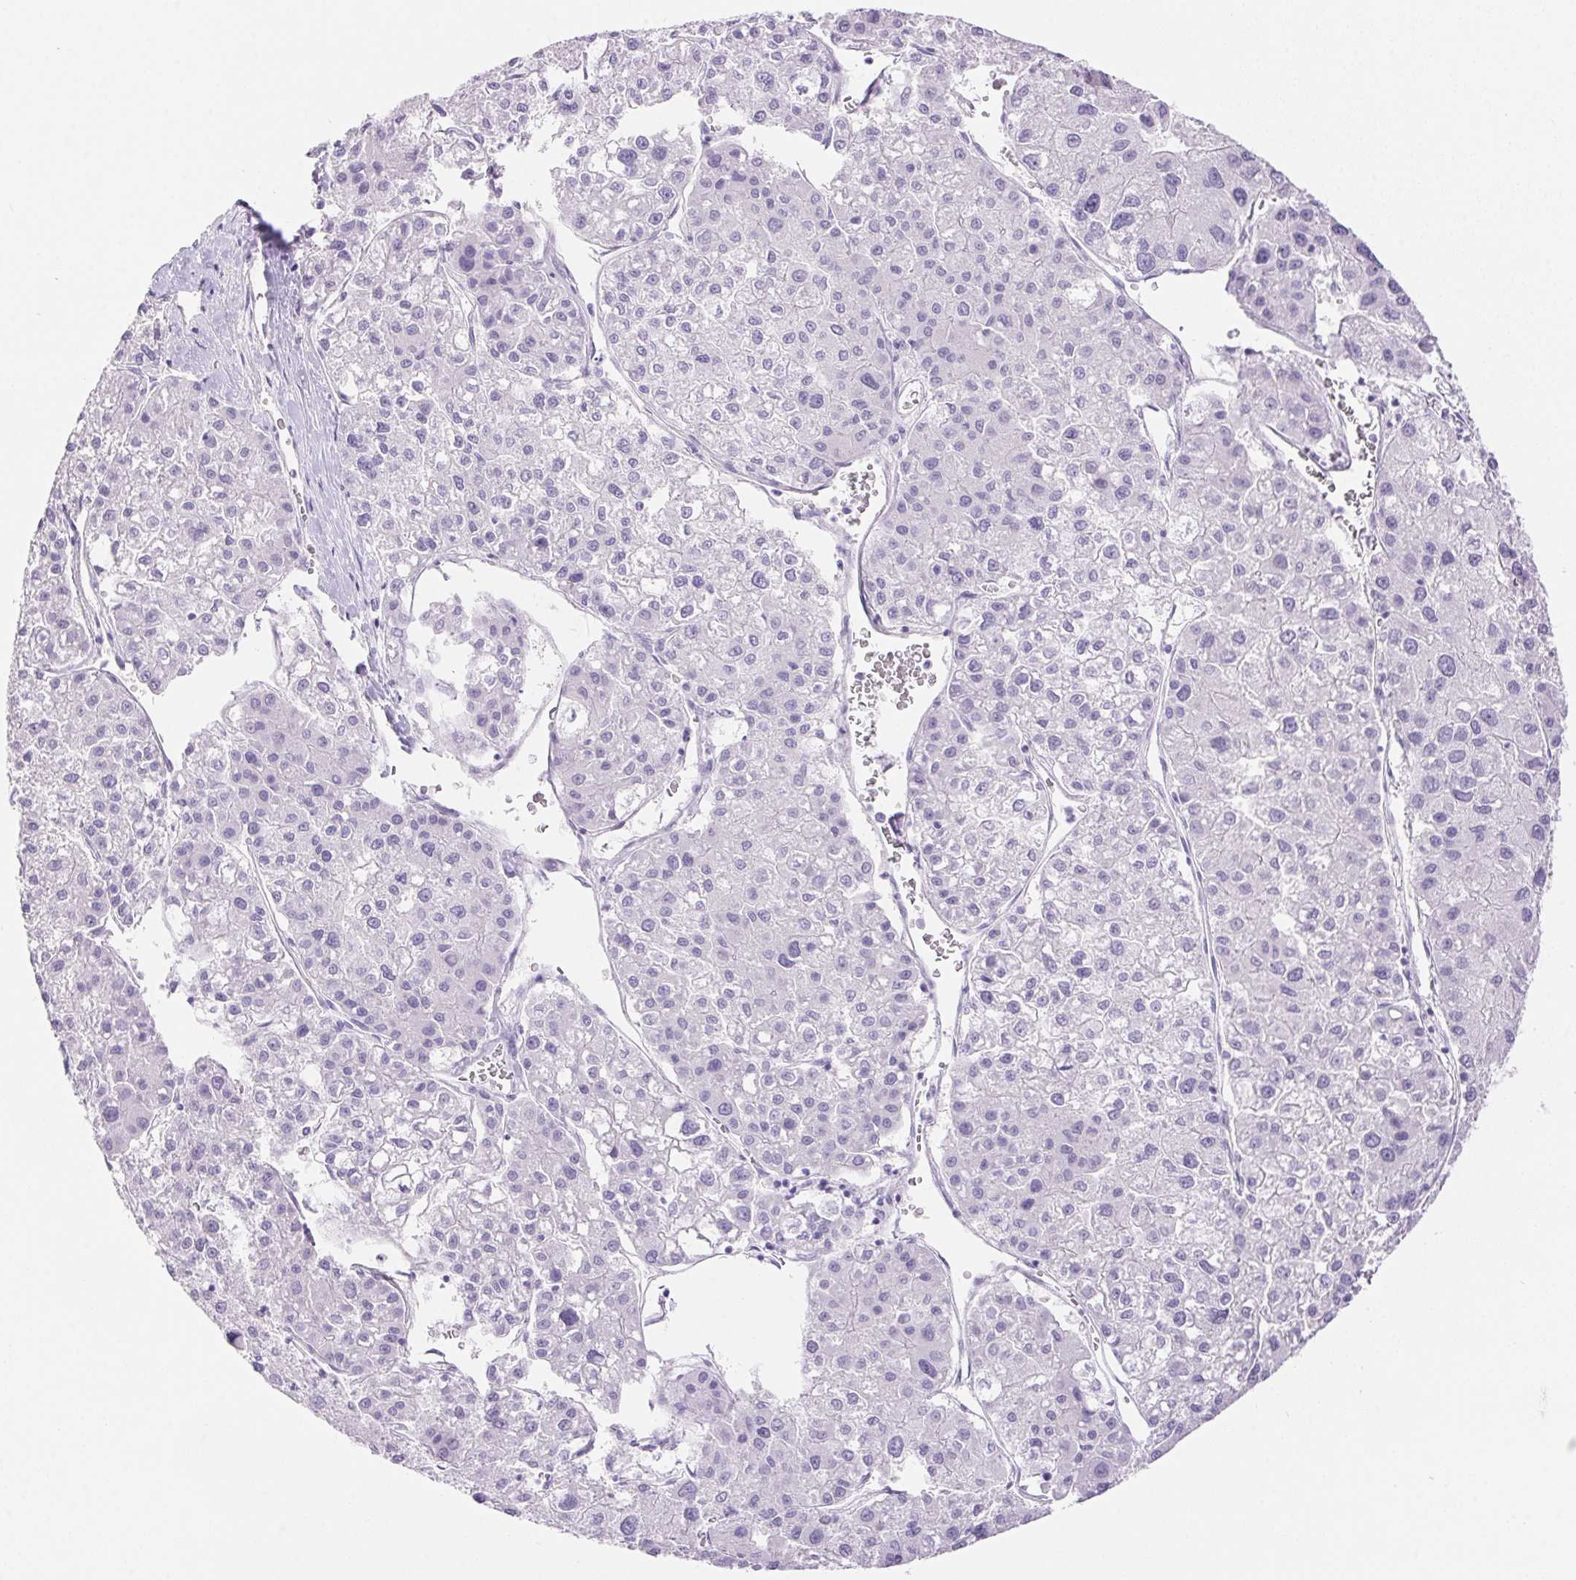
{"staining": {"intensity": "negative", "quantity": "none", "location": "none"}, "tissue": "liver cancer", "cell_type": "Tumor cells", "image_type": "cancer", "snomed": [{"axis": "morphology", "description": "Carcinoma, Hepatocellular, NOS"}, {"axis": "topography", "description": "Liver"}], "caption": "High magnification brightfield microscopy of liver cancer (hepatocellular carcinoma) stained with DAB (3,3'-diaminobenzidine) (brown) and counterstained with hematoxylin (blue): tumor cells show no significant positivity.", "gene": "ERP27", "patient": {"sex": "male", "age": 73}}